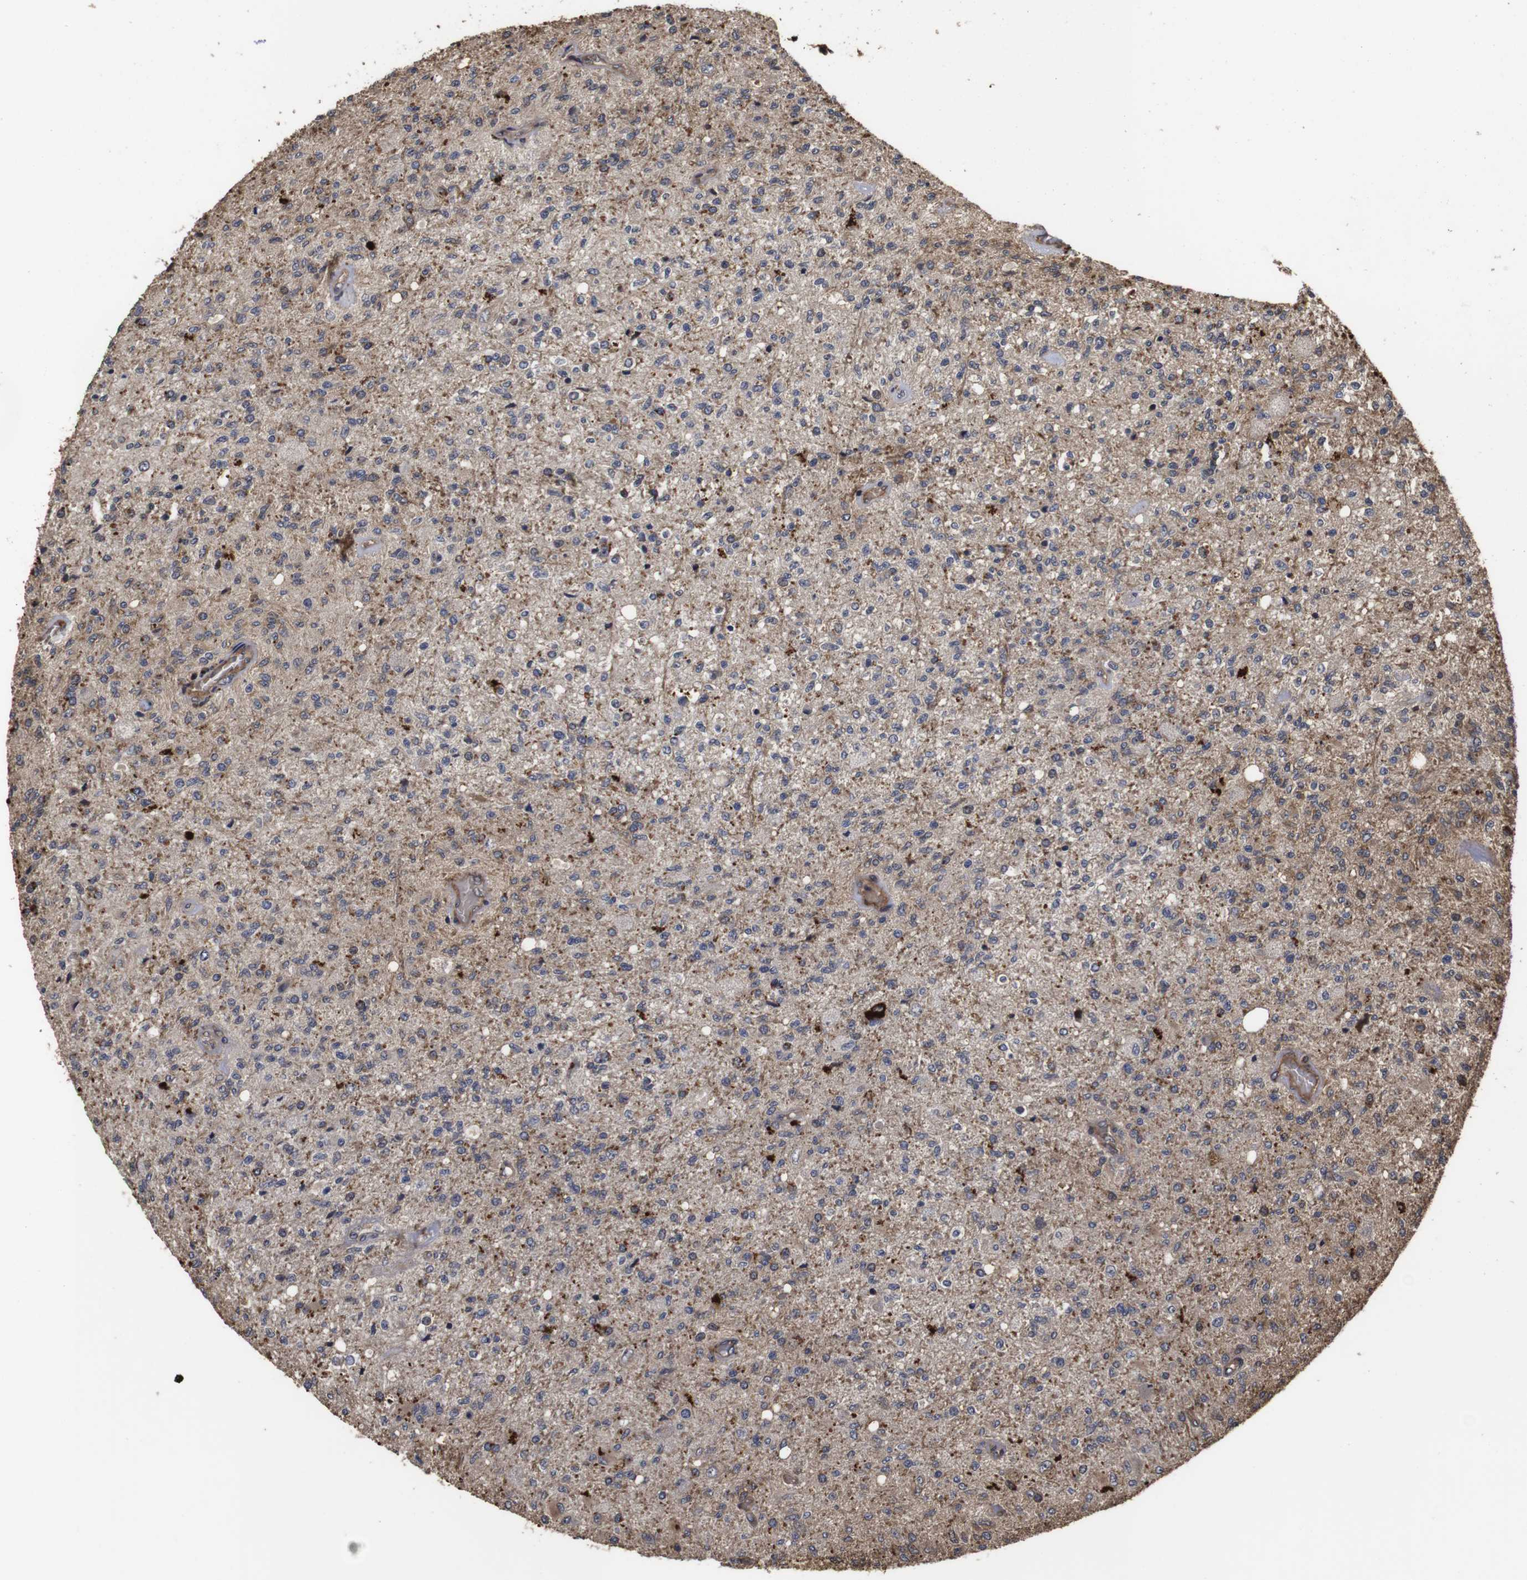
{"staining": {"intensity": "moderate", "quantity": "25%-75%", "location": "cytoplasmic/membranous"}, "tissue": "glioma", "cell_type": "Tumor cells", "image_type": "cancer", "snomed": [{"axis": "morphology", "description": "Normal tissue, NOS"}, {"axis": "morphology", "description": "Glioma, malignant, High grade"}, {"axis": "topography", "description": "Cerebral cortex"}], "caption": "Immunohistochemistry (IHC) histopathology image of human malignant glioma (high-grade) stained for a protein (brown), which reveals medium levels of moderate cytoplasmic/membranous staining in about 25%-75% of tumor cells.", "gene": "PTPN14", "patient": {"sex": "male", "age": 77}}